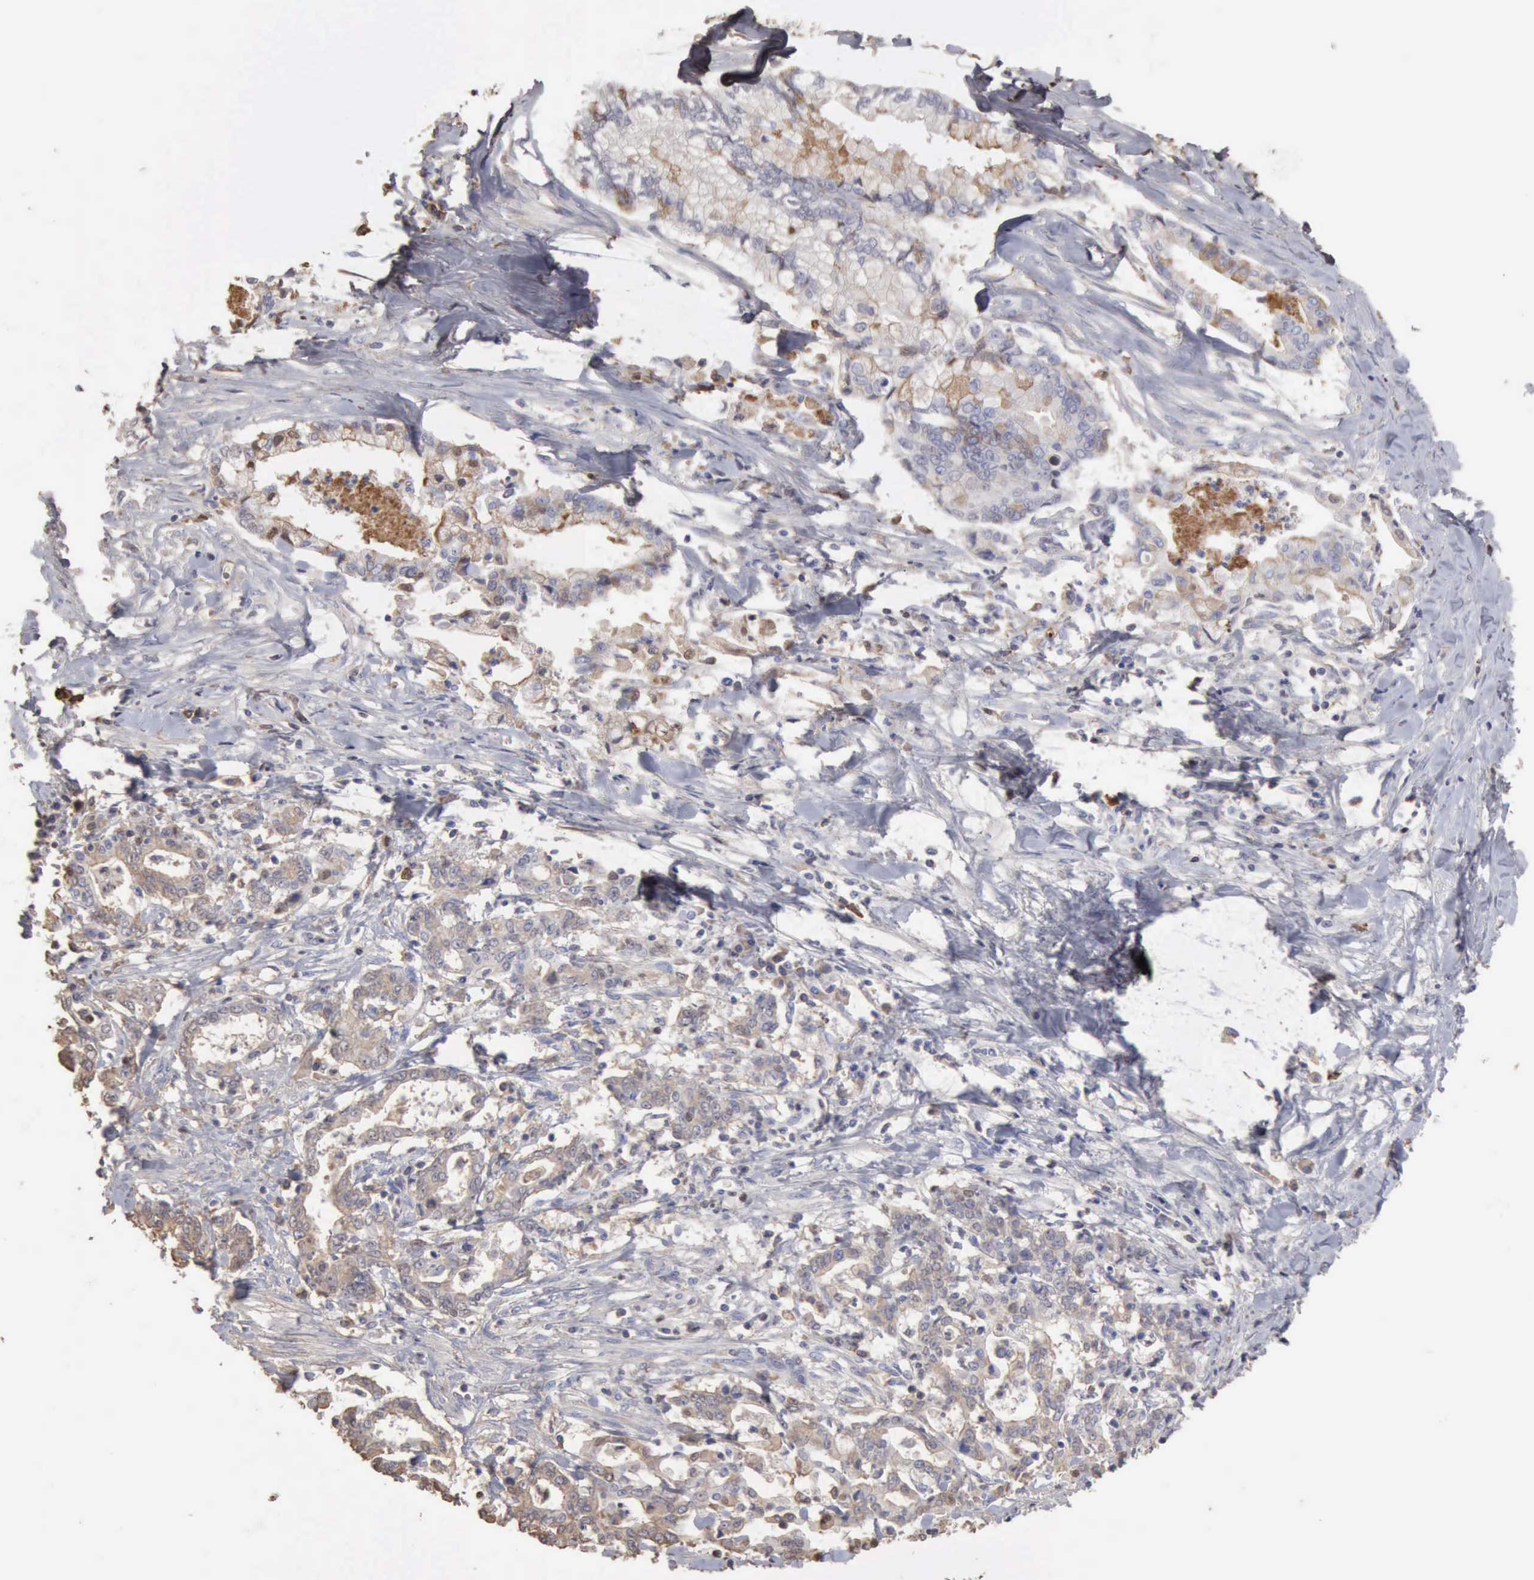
{"staining": {"intensity": "weak", "quantity": "<25%", "location": "cytoplasmic/membranous"}, "tissue": "liver cancer", "cell_type": "Tumor cells", "image_type": "cancer", "snomed": [{"axis": "morphology", "description": "Cholangiocarcinoma"}, {"axis": "topography", "description": "Liver"}], "caption": "Protein analysis of liver cholangiocarcinoma displays no significant expression in tumor cells.", "gene": "SERPINA1", "patient": {"sex": "male", "age": 57}}